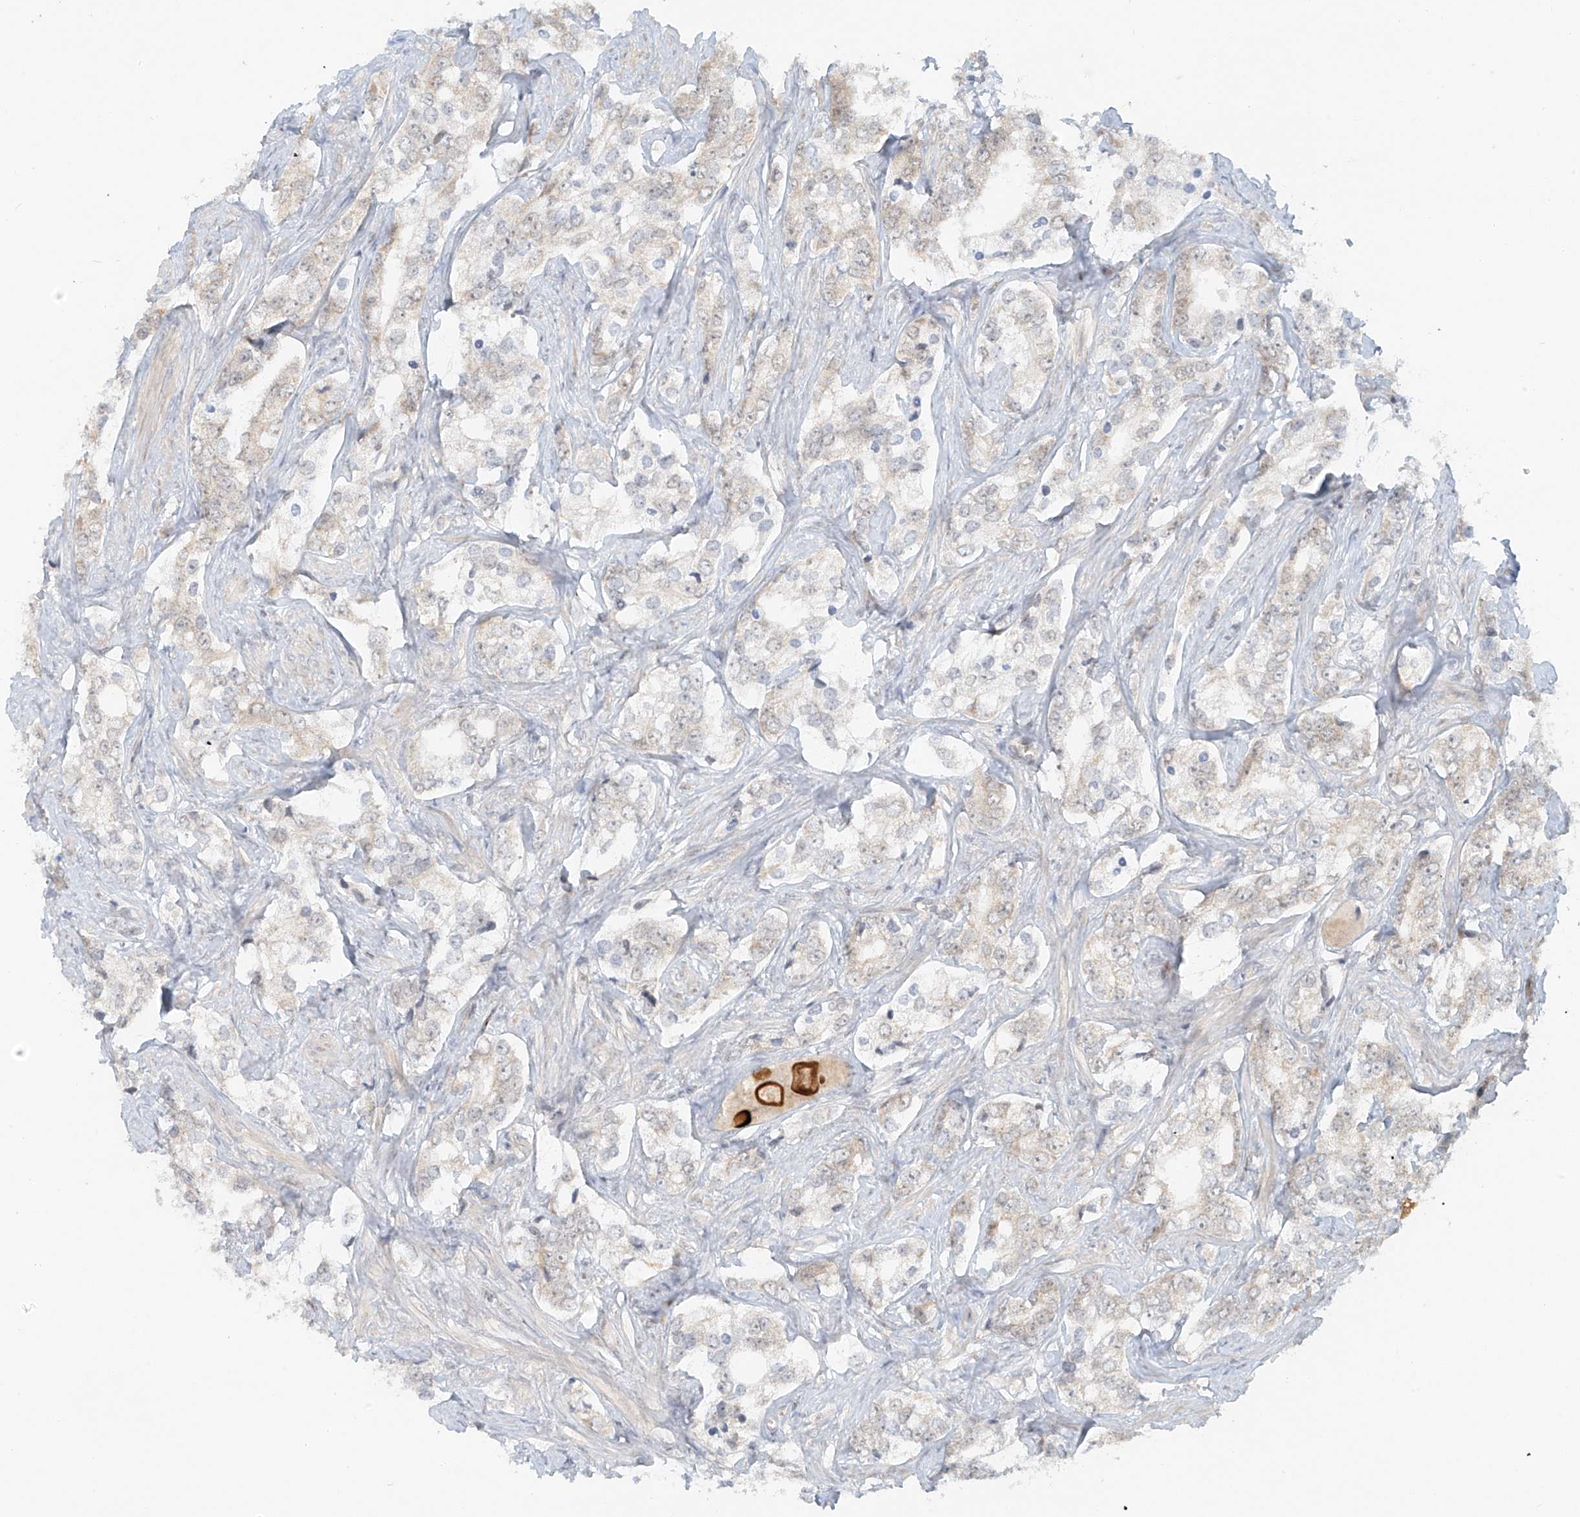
{"staining": {"intensity": "weak", "quantity": "<25%", "location": "cytoplasmic/membranous"}, "tissue": "prostate cancer", "cell_type": "Tumor cells", "image_type": "cancer", "snomed": [{"axis": "morphology", "description": "Adenocarcinoma, High grade"}, {"axis": "topography", "description": "Prostate"}], "caption": "Immunohistochemistry photomicrograph of neoplastic tissue: prostate adenocarcinoma (high-grade) stained with DAB reveals no significant protein expression in tumor cells.", "gene": "MIPEP", "patient": {"sex": "male", "age": 66}}